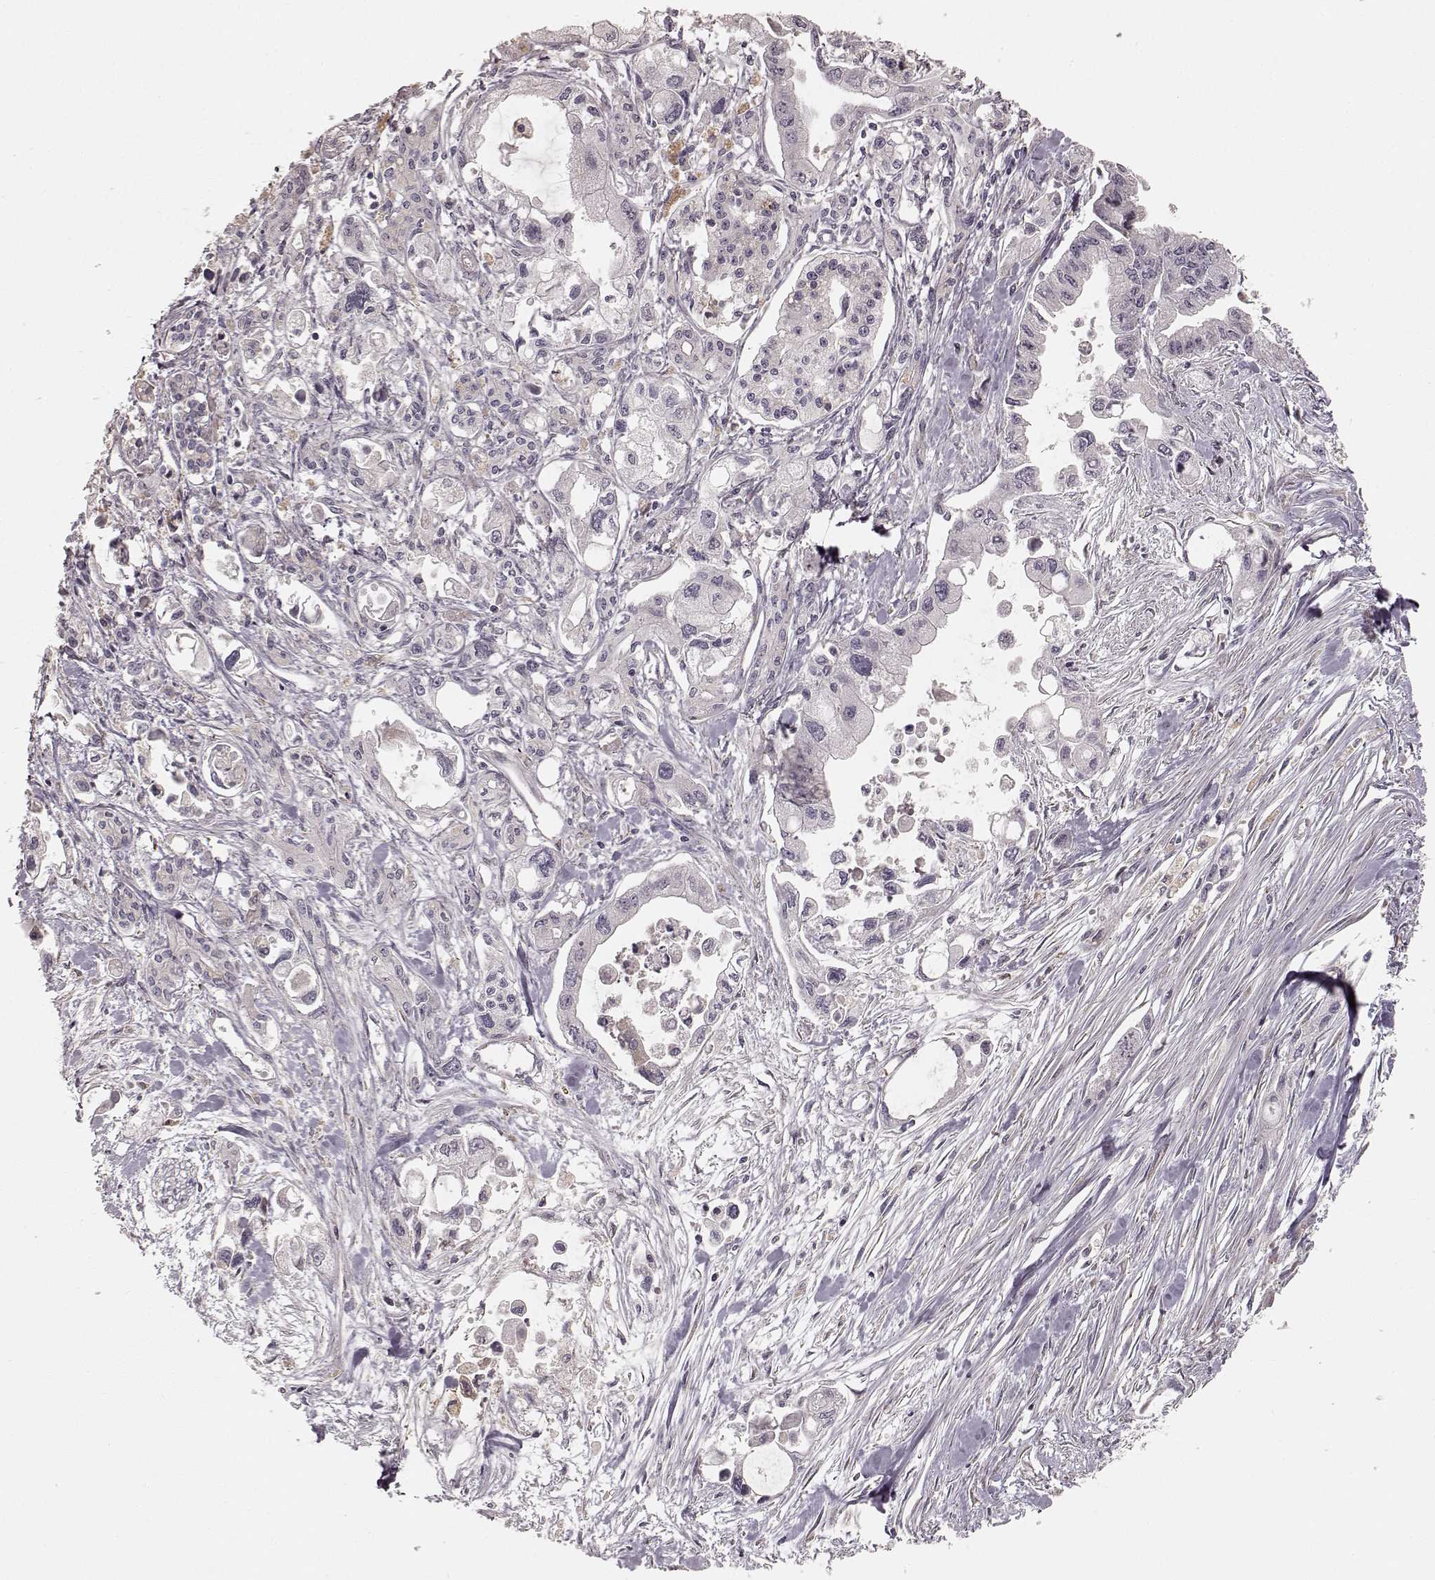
{"staining": {"intensity": "negative", "quantity": "none", "location": "none"}, "tissue": "pancreatic cancer", "cell_type": "Tumor cells", "image_type": "cancer", "snomed": [{"axis": "morphology", "description": "Adenocarcinoma, NOS"}, {"axis": "topography", "description": "Pancreas"}], "caption": "This is an immunohistochemistry photomicrograph of human pancreatic cancer. There is no positivity in tumor cells.", "gene": "KCNJ9", "patient": {"sex": "female", "age": 61}}